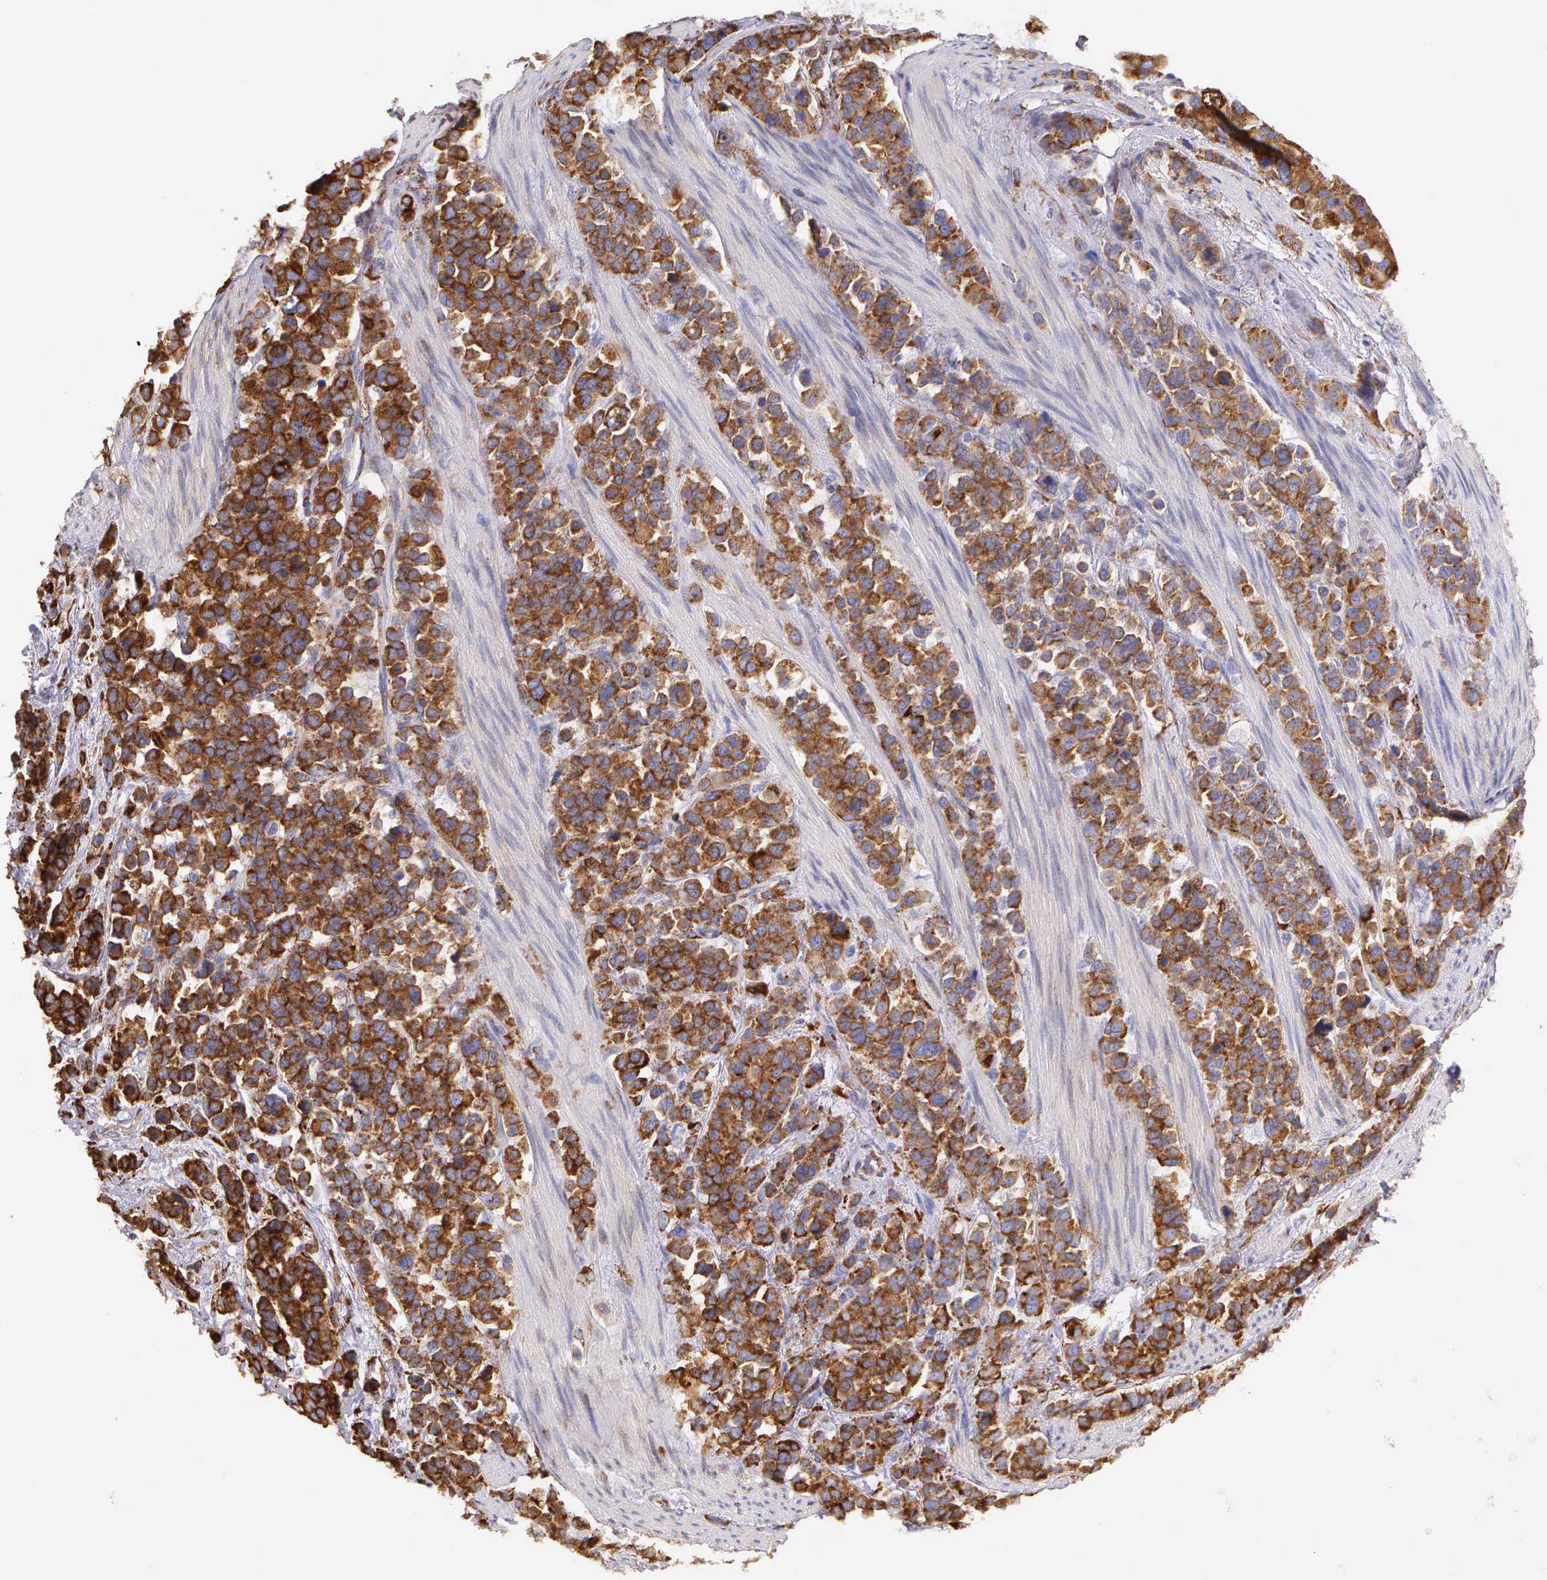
{"staining": {"intensity": "strong", "quantity": "25%-75%", "location": "cytoplasmic/membranous"}, "tissue": "stomach cancer", "cell_type": "Tumor cells", "image_type": "cancer", "snomed": [{"axis": "morphology", "description": "Adenocarcinoma, NOS"}, {"axis": "topography", "description": "Stomach, upper"}], "caption": "Strong cytoplasmic/membranous staining for a protein is appreciated in approximately 25%-75% of tumor cells of adenocarcinoma (stomach) using immunohistochemistry.", "gene": "CKAP4", "patient": {"sex": "male", "age": 71}}